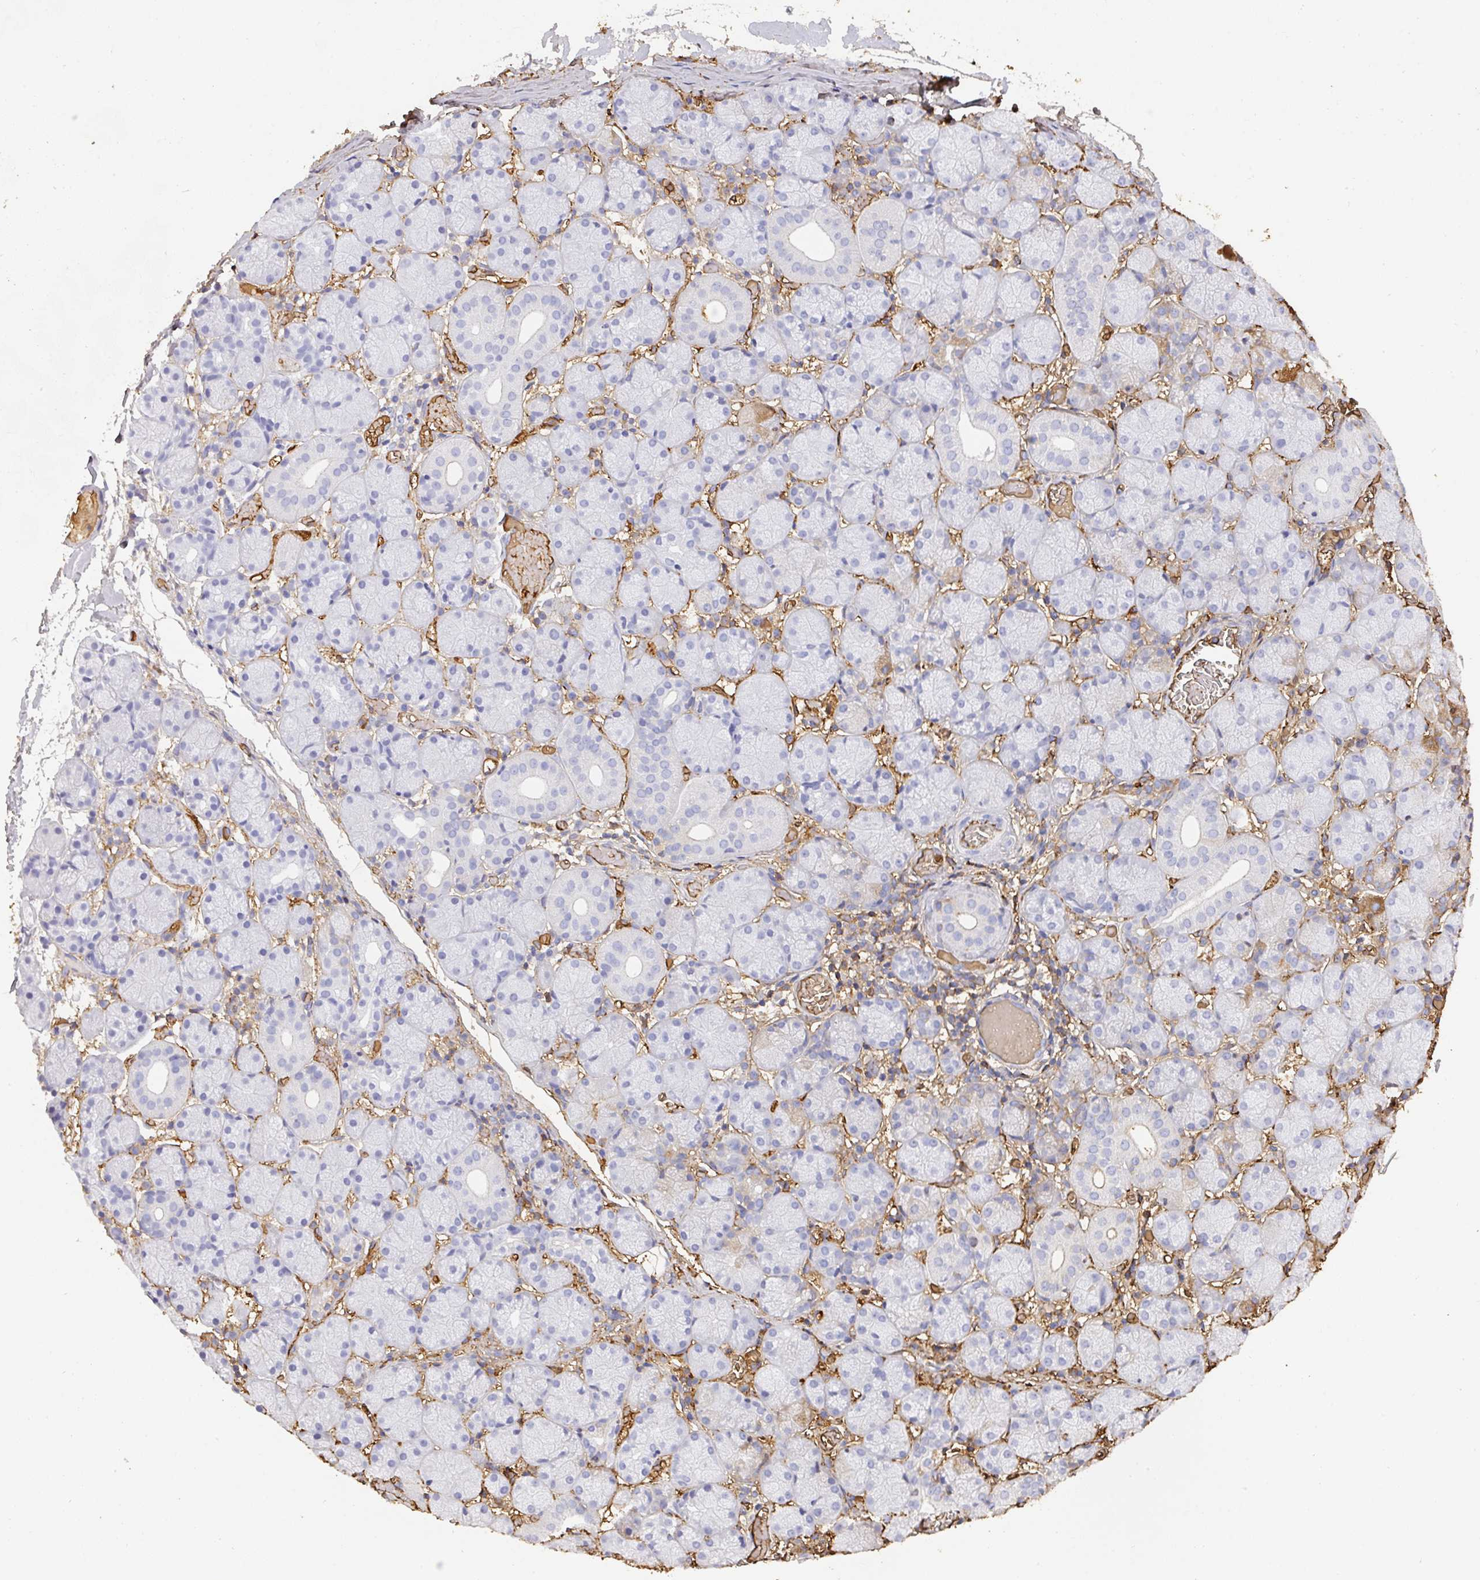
{"staining": {"intensity": "moderate", "quantity": "25%-75%", "location": "cytoplasmic/membranous"}, "tissue": "salivary gland", "cell_type": "Glandular cells", "image_type": "normal", "snomed": [{"axis": "morphology", "description": "Normal tissue, NOS"}, {"axis": "topography", "description": "Salivary gland"}], "caption": "Immunohistochemistry (IHC) image of benign salivary gland stained for a protein (brown), which displays medium levels of moderate cytoplasmic/membranous positivity in about 25%-75% of glandular cells.", "gene": "ALB", "patient": {"sex": "female", "age": 24}}